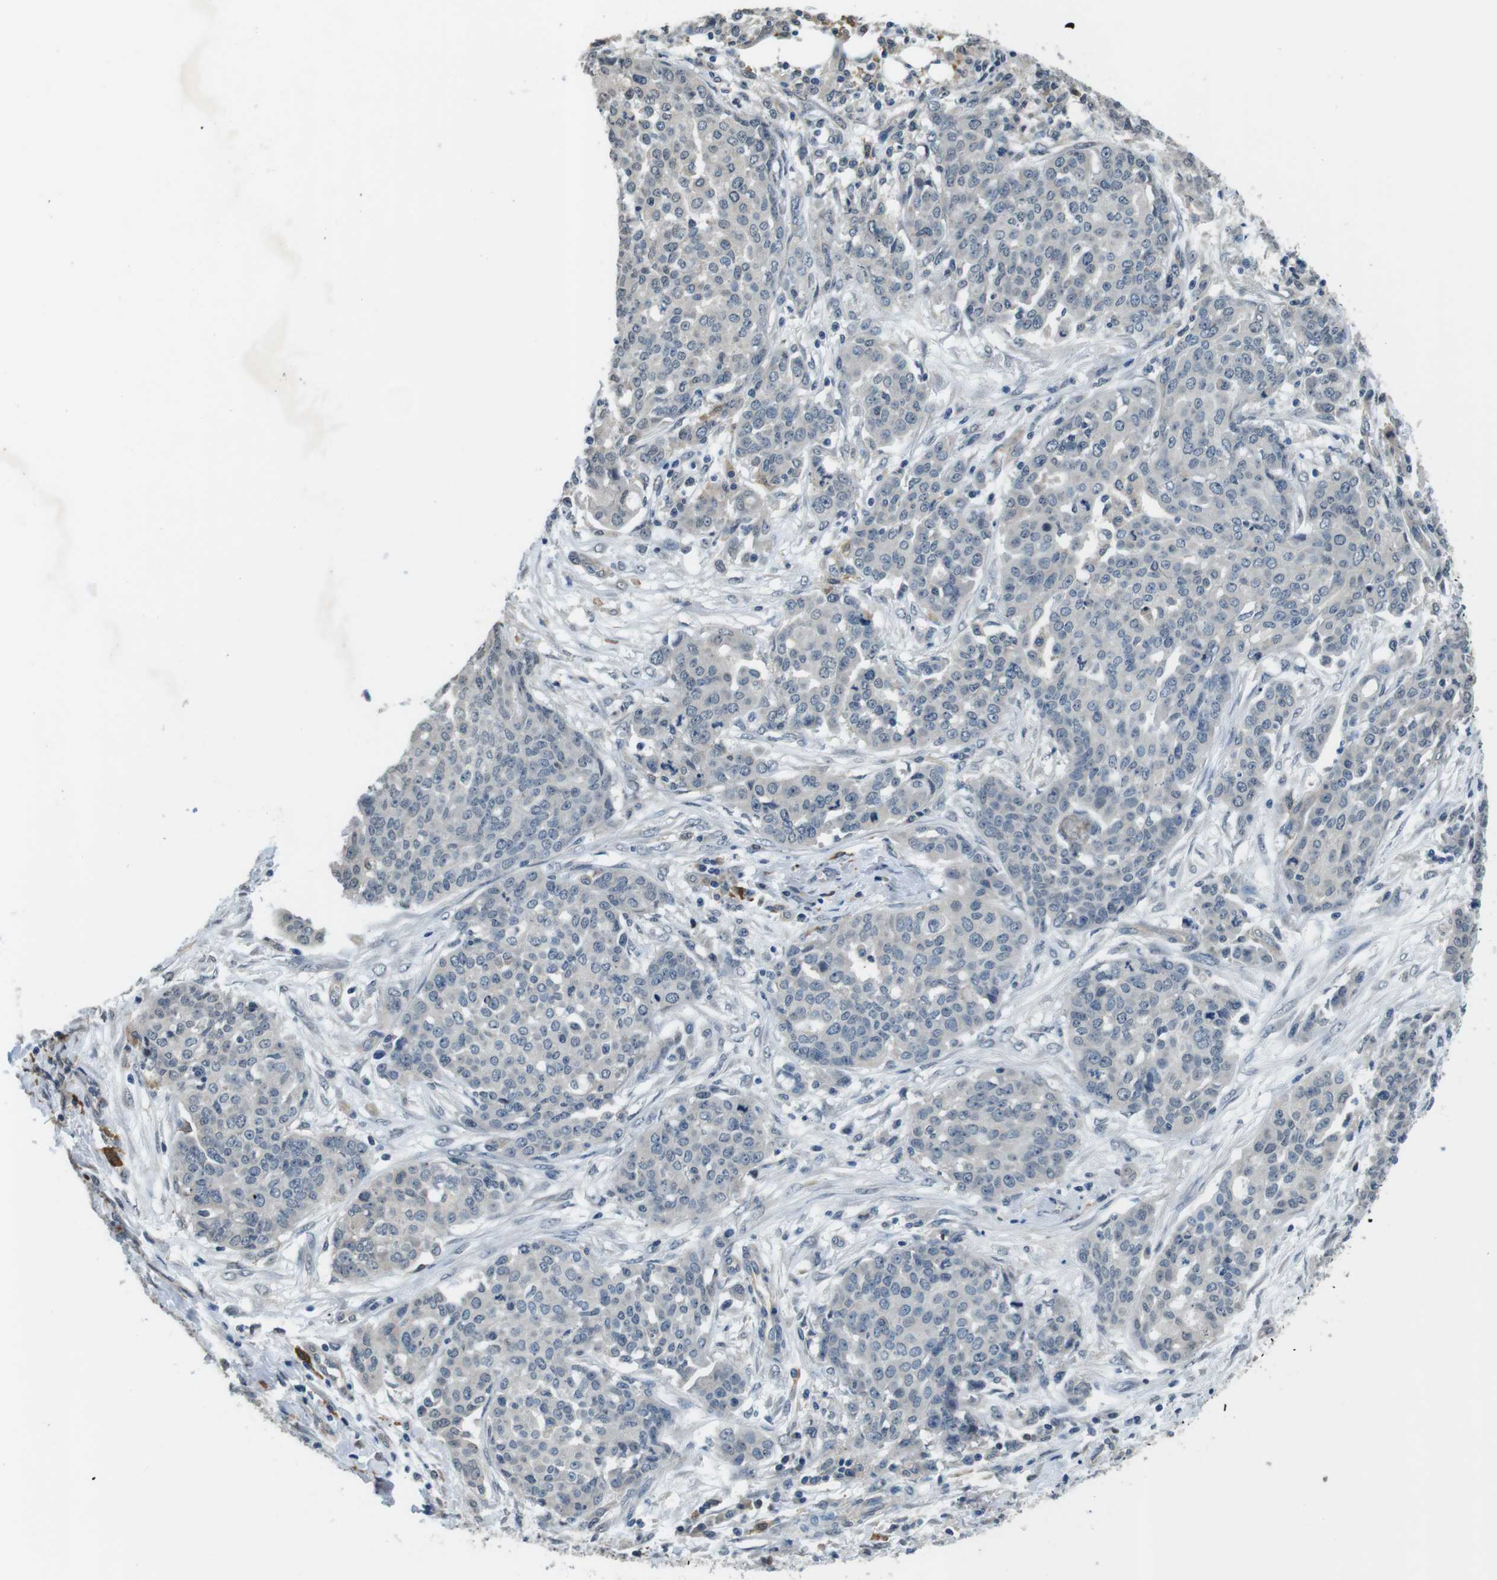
{"staining": {"intensity": "negative", "quantity": "none", "location": "none"}, "tissue": "ovarian cancer", "cell_type": "Tumor cells", "image_type": "cancer", "snomed": [{"axis": "morphology", "description": "Cystadenocarcinoma, serous, NOS"}, {"axis": "topography", "description": "Soft tissue"}, {"axis": "topography", "description": "Ovary"}], "caption": "High magnification brightfield microscopy of ovarian cancer (serous cystadenocarcinoma) stained with DAB (3,3'-diaminobenzidine) (brown) and counterstained with hematoxylin (blue): tumor cells show no significant positivity.", "gene": "CD163L1", "patient": {"sex": "female", "age": 57}}